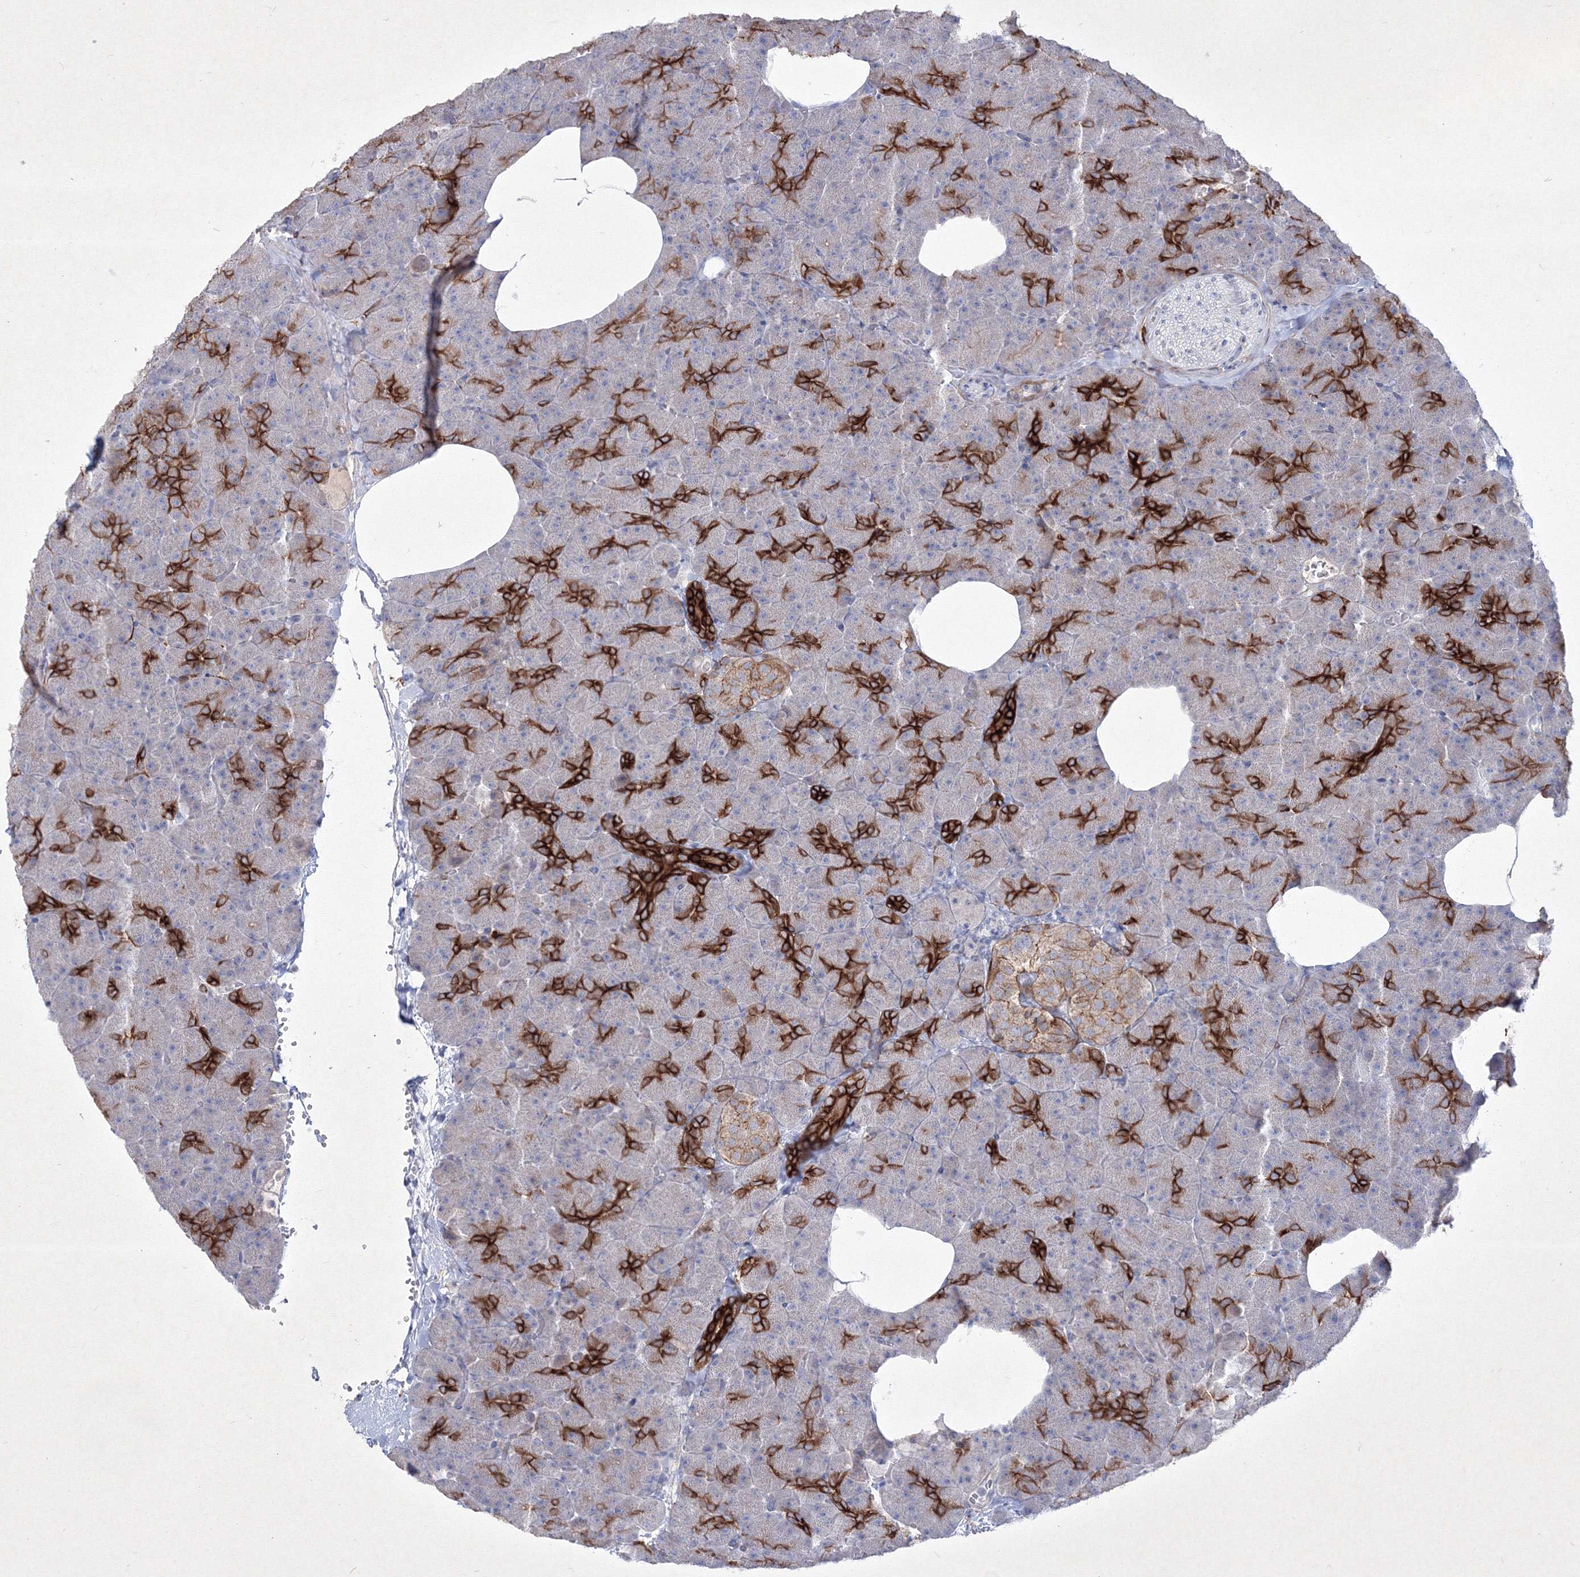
{"staining": {"intensity": "strong", "quantity": "25%-75%", "location": "cytoplasmic/membranous"}, "tissue": "pancreas", "cell_type": "Exocrine glandular cells", "image_type": "normal", "snomed": [{"axis": "morphology", "description": "Normal tissue, NOS"}, {"axis": "morphology", "description": "Carcinoid, malignant, NOS"}, {"axis": "topography", "description": "Pancreas"}], "caption": "Immunohistochemistry (IHC) (DAB) staining of normal pancreas reveals strong cytoplasmic/membranous protein positivity in approximately 25%-75% of exocrine glandular cells. The staining was performed using DAB (3,3'-diaminobenzidine), with brown indicating positive protein expression. Nuclei are stained blue with hematoxylin.", "gene": "TMEM139", "patient": {"sex": "female", "age": 35}}